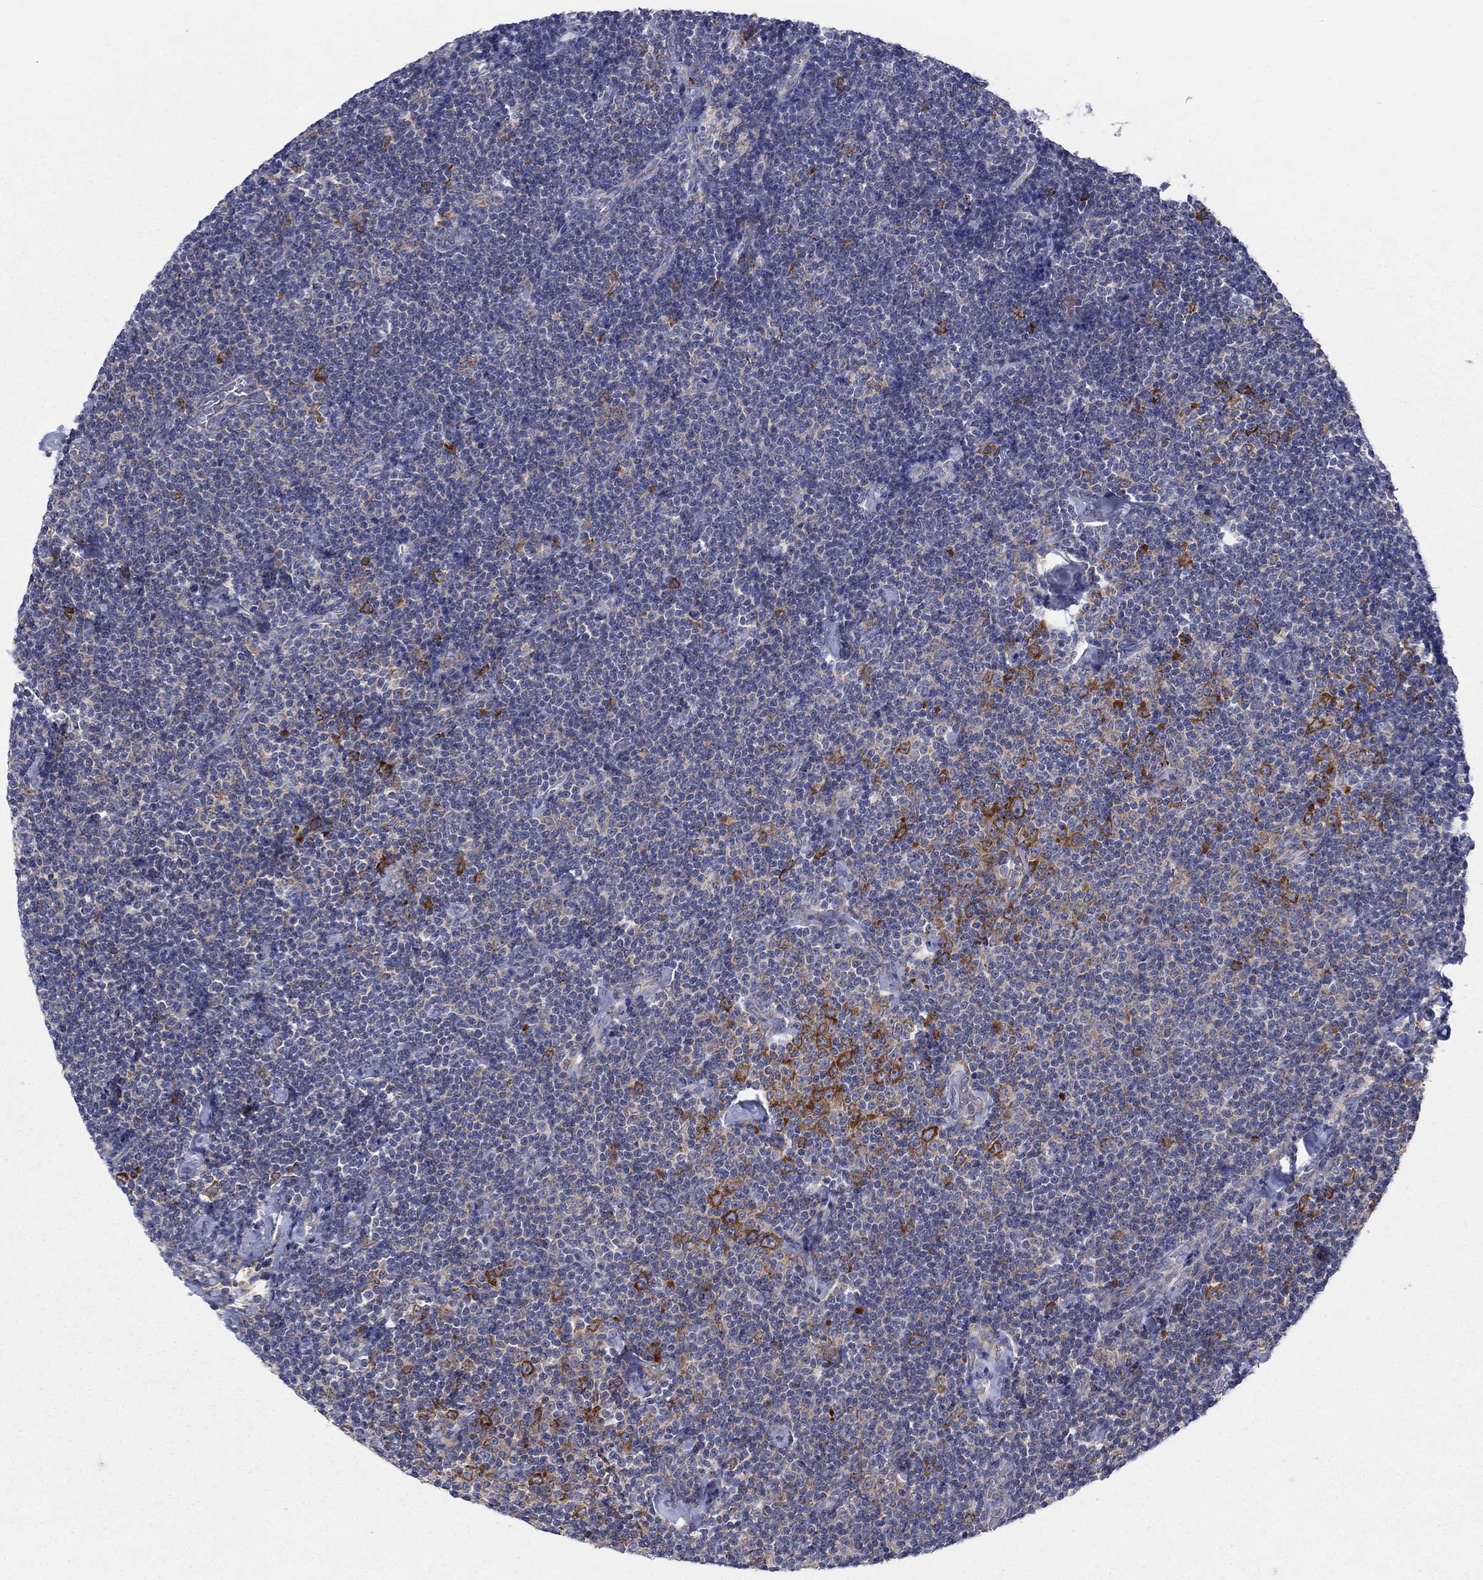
{"staining": {"intensity": "negative", "quantity": "none", "location": "none"}, "tissue": "lymphoma", "cell_type": "Tumor cells", "image_type": "cancer", "snomed": [{"axis": "morphology", "description": "Malignant lymphoma, non-Hodgkin's type, Low grade"}, {"axis": "topography", "description": "Lymph node"}], "caption": "Immunohistochemistry of human low-grade malignant lymphoma, non-Hodgkin's type exhibits no expression in tumor cells.", "gene": "TMEM59", "patient": {"sex": "male", "age": 81}}